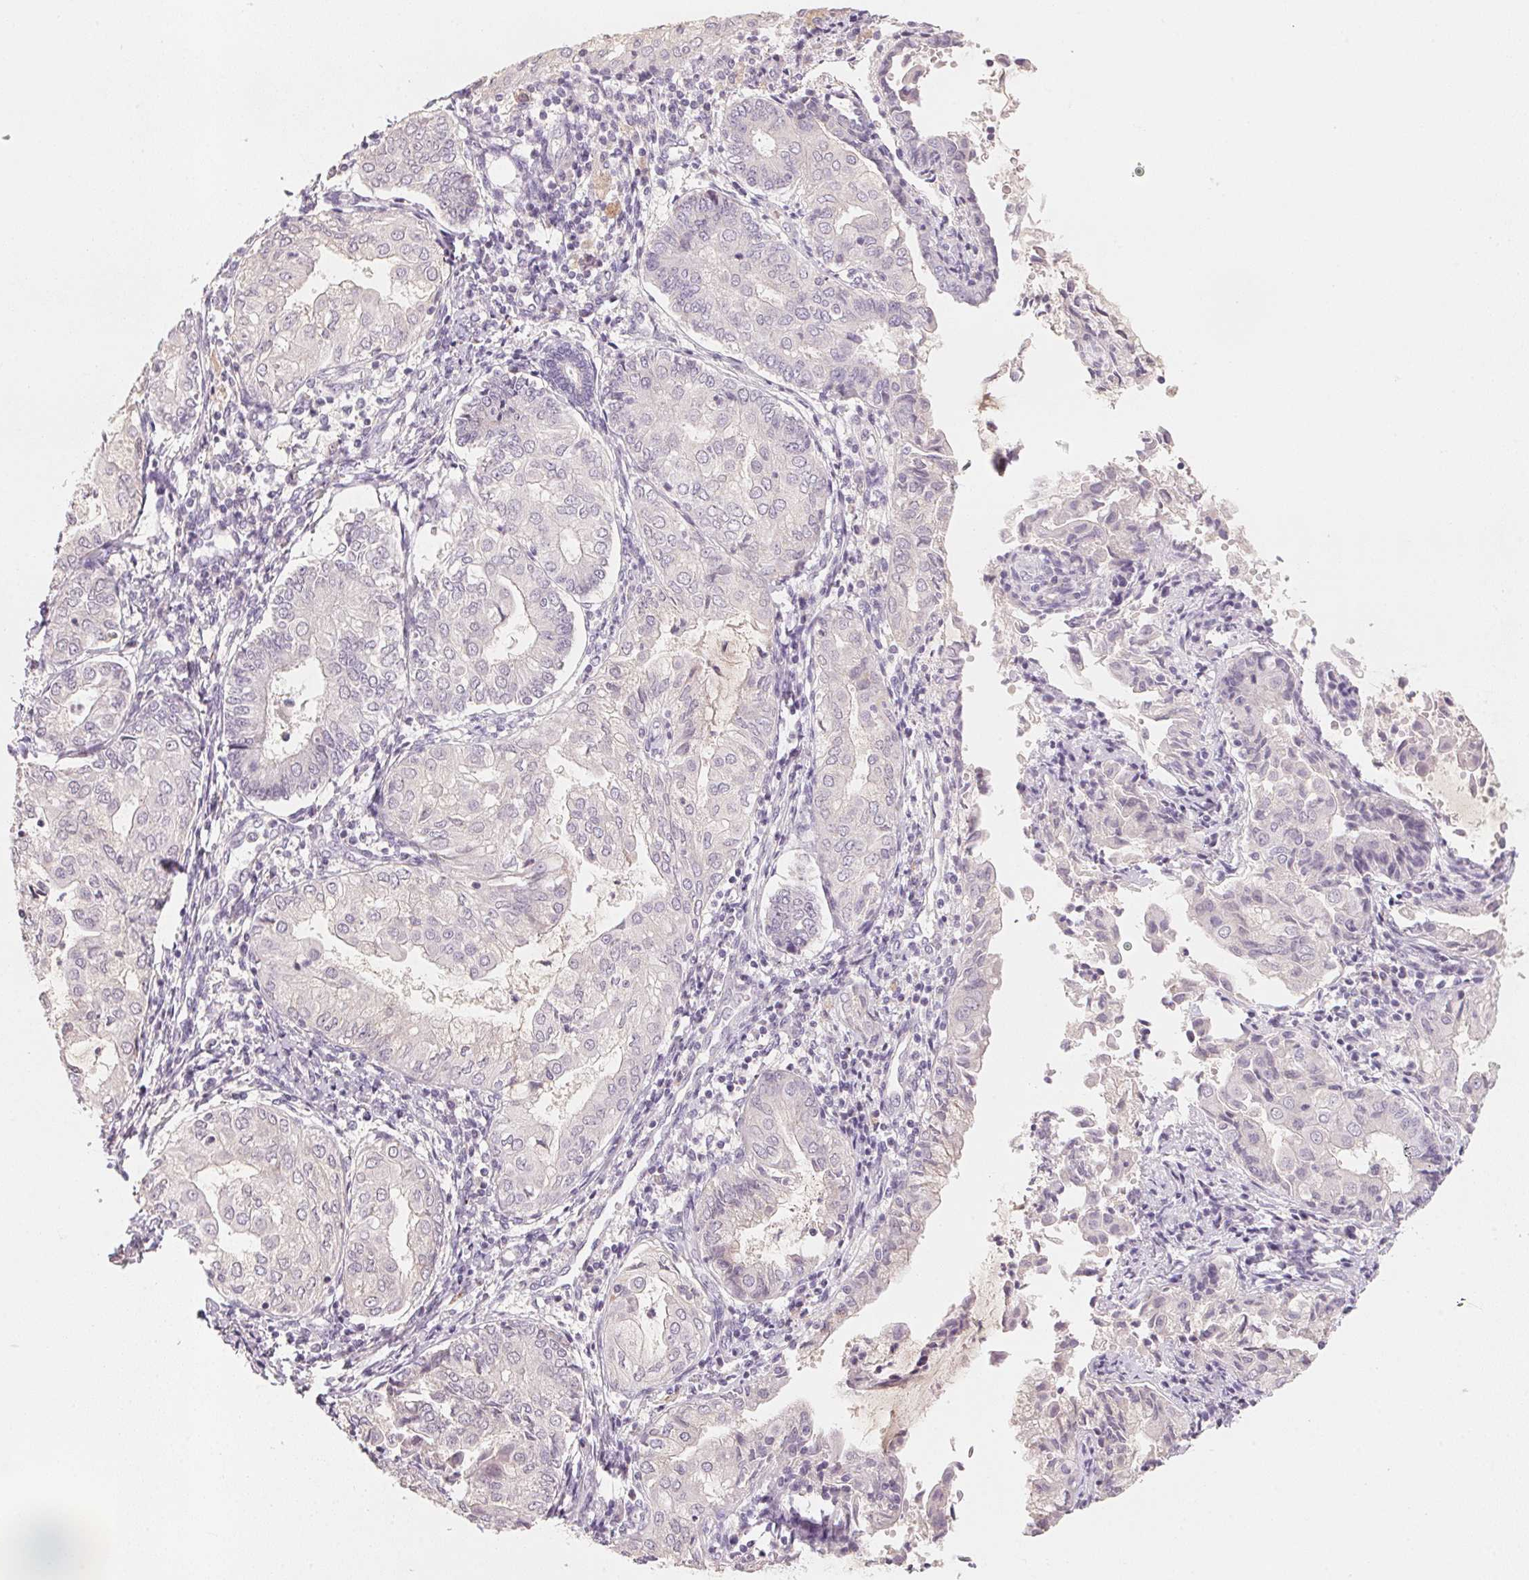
{"staining": {"intensity": "moderate", "quantity": "<25%", "location": "nuclear"}, "tissue": "endometrial cancer", "cell_type": "Tumor cells", "image_type": "cancer", "snomed": [{"axis": "morphology", "description": "Adenocarcinoma, NOS"}, {"axis": "topography", "description": "Endometrium"}], "caption": "Immunohistochemical staining of human adenocarcinoma (endometrial) displays low levels of moderate nuclear staining in approximately <25% of tumor cells. The staining was performed using DAB (3,3'-diaminobenzidine) to visualize the protein expression in brown, while the nuclei were stained in blue with hematoxylin (Magnification: 20x).", "gene": "TREH", "patient": {"sex": "female", "age": 68}}